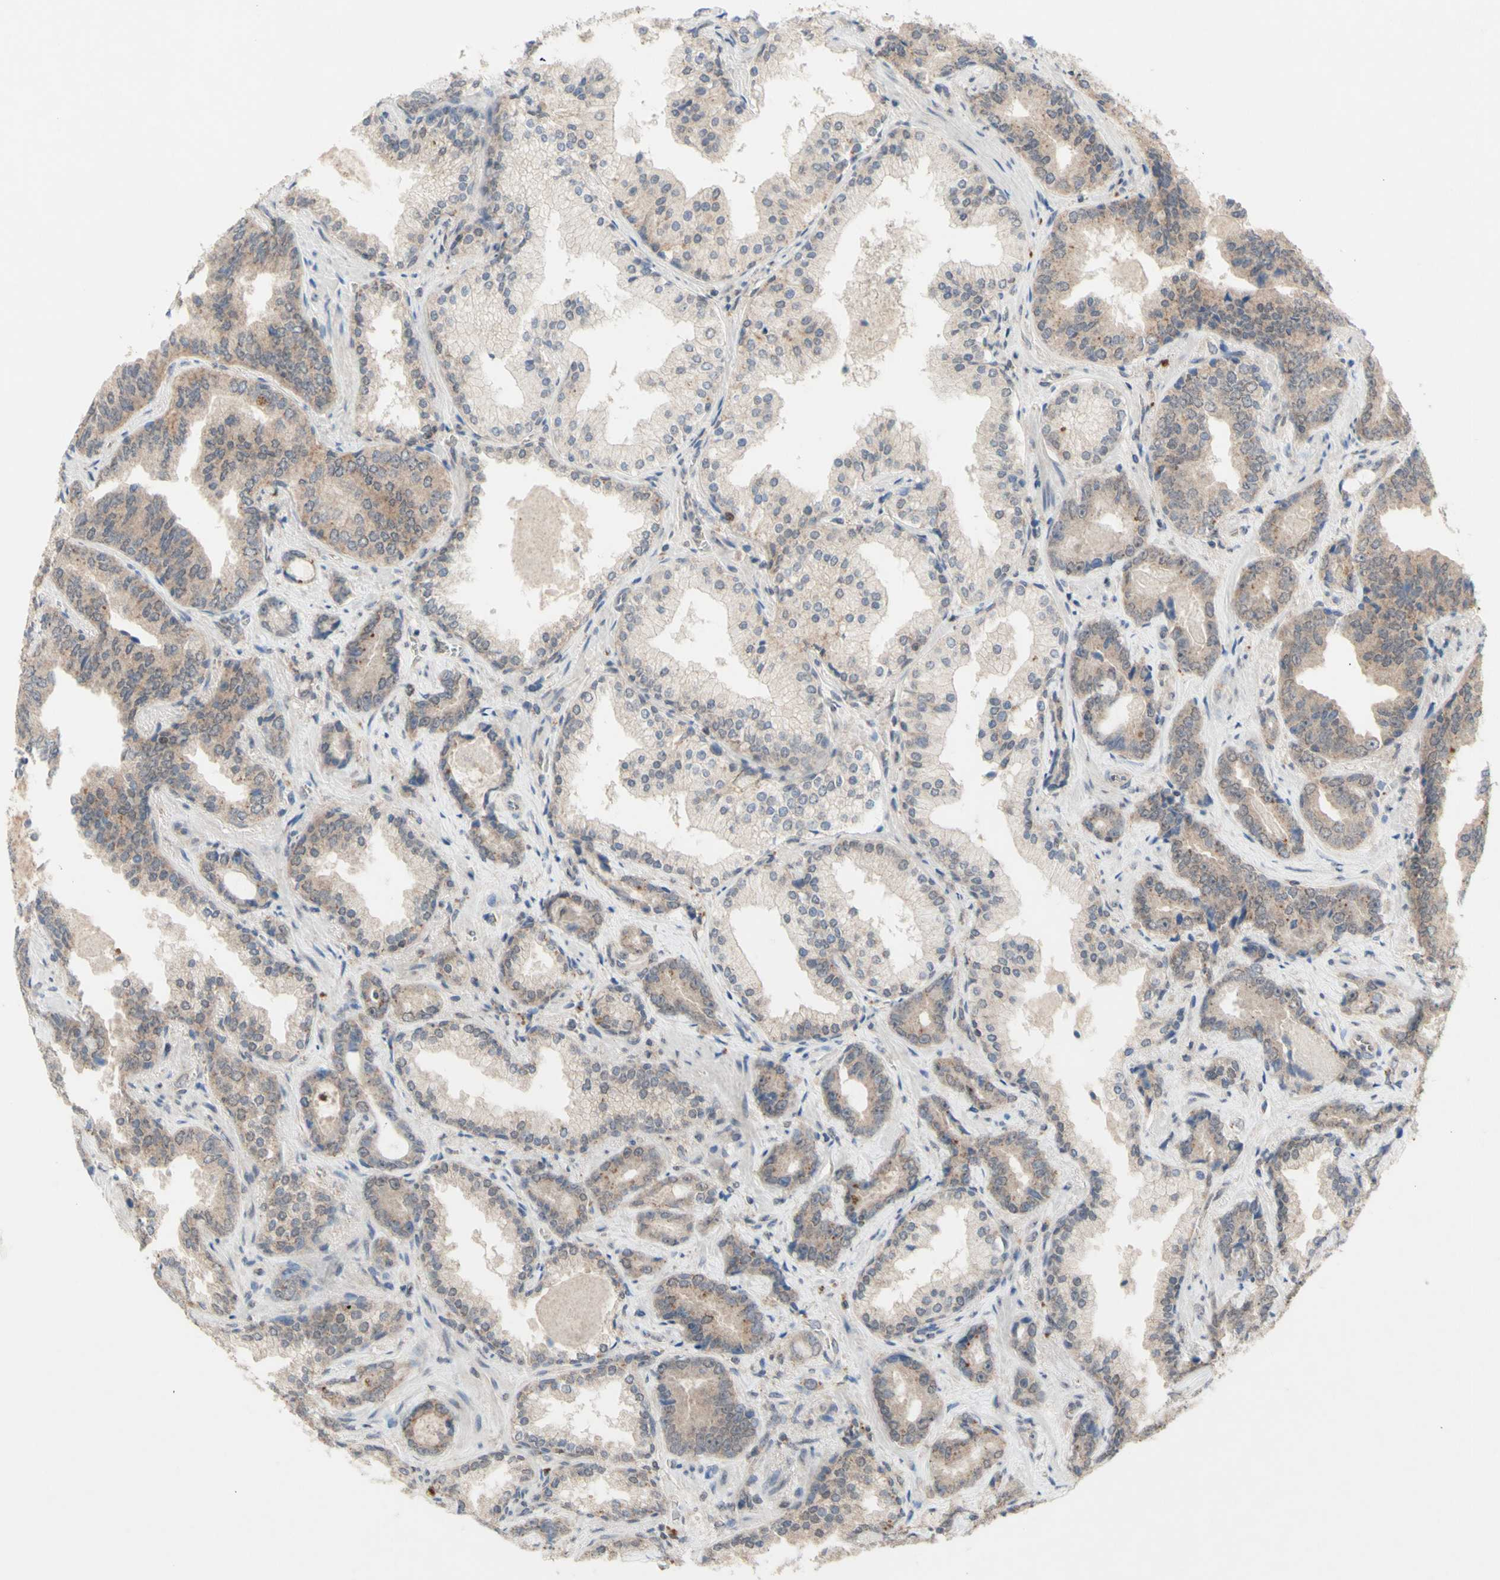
{"staining": {"intensity": "weak", "quantity": ">75%", "location": "cytoplasmic/membranous"}, "tissue": "prostate cancer", "cell_type": "Tumor cells", "image_type": "cancer", "snomed": [{"axis": "morphology", "description": "Adenocarcinoma, Low grade"}, {"axis": "topography", "description": "Prostate"}], "caption": "Low-grade adenocarcinoma (prostate) tissue shows weak cytoplasmic/membranous expression in about >75% of tumor cells", "gene": "NLRP1", "patient": {"sex": "male", "age": 60}}